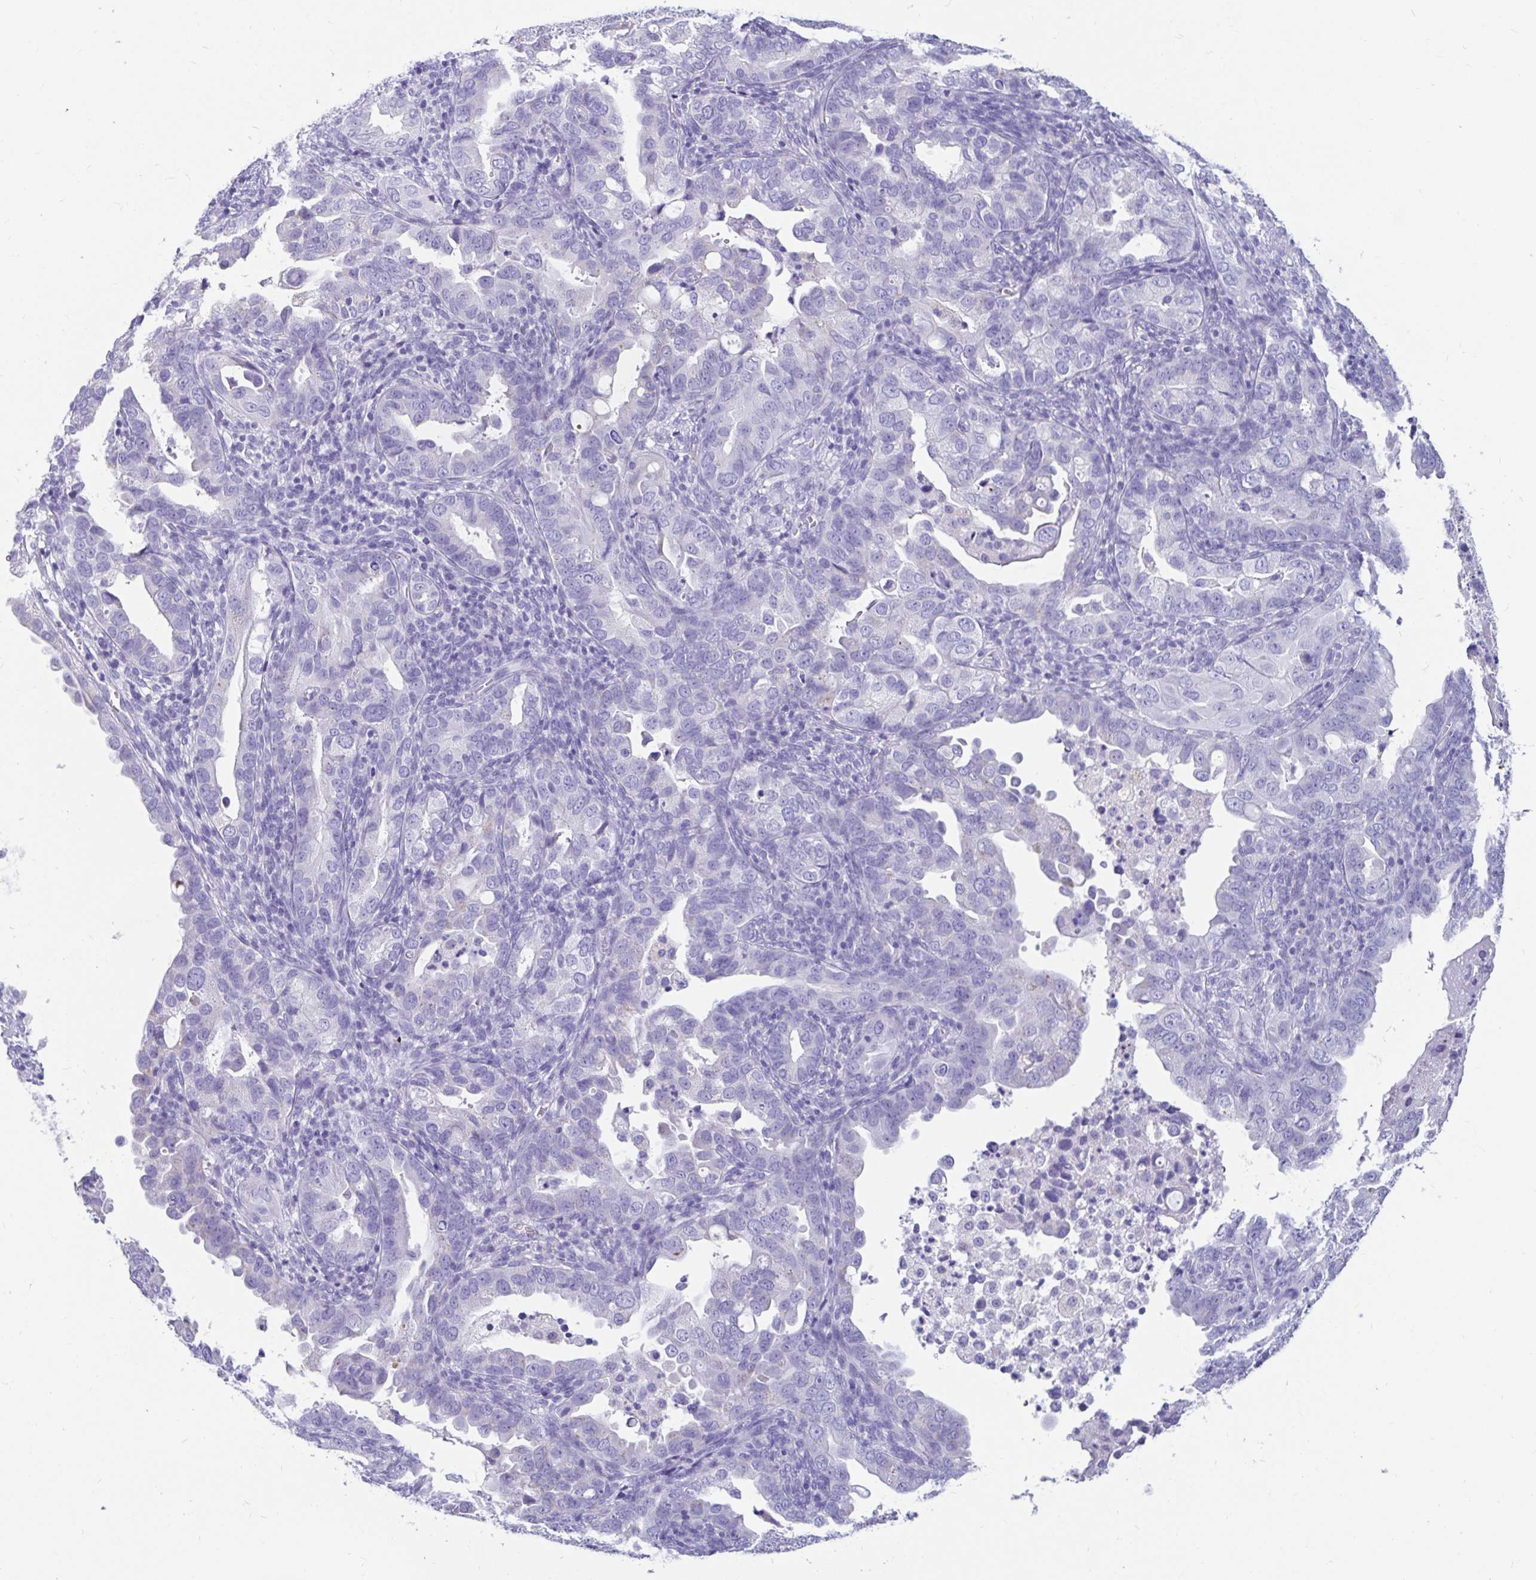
{"staining": {"intensity": "negative", "quantity": "none", "location": "none"}, "tissue": "endometrial cancer", "cell_type": "Tumor cells", "image_type": "cancer", "snomed": [{"axis": "morphology", "description": "Adenocarcinoma, NOS"}, {"axis": "topography", "description": "Endometrium"}], "caption": "Human adenocarcinoma (endometrial) stained for a protein using IHC demonstrates no expression in tumor cells.", "gene": "ZPBP2", "patient": {"sex": "female", "age": 57}}